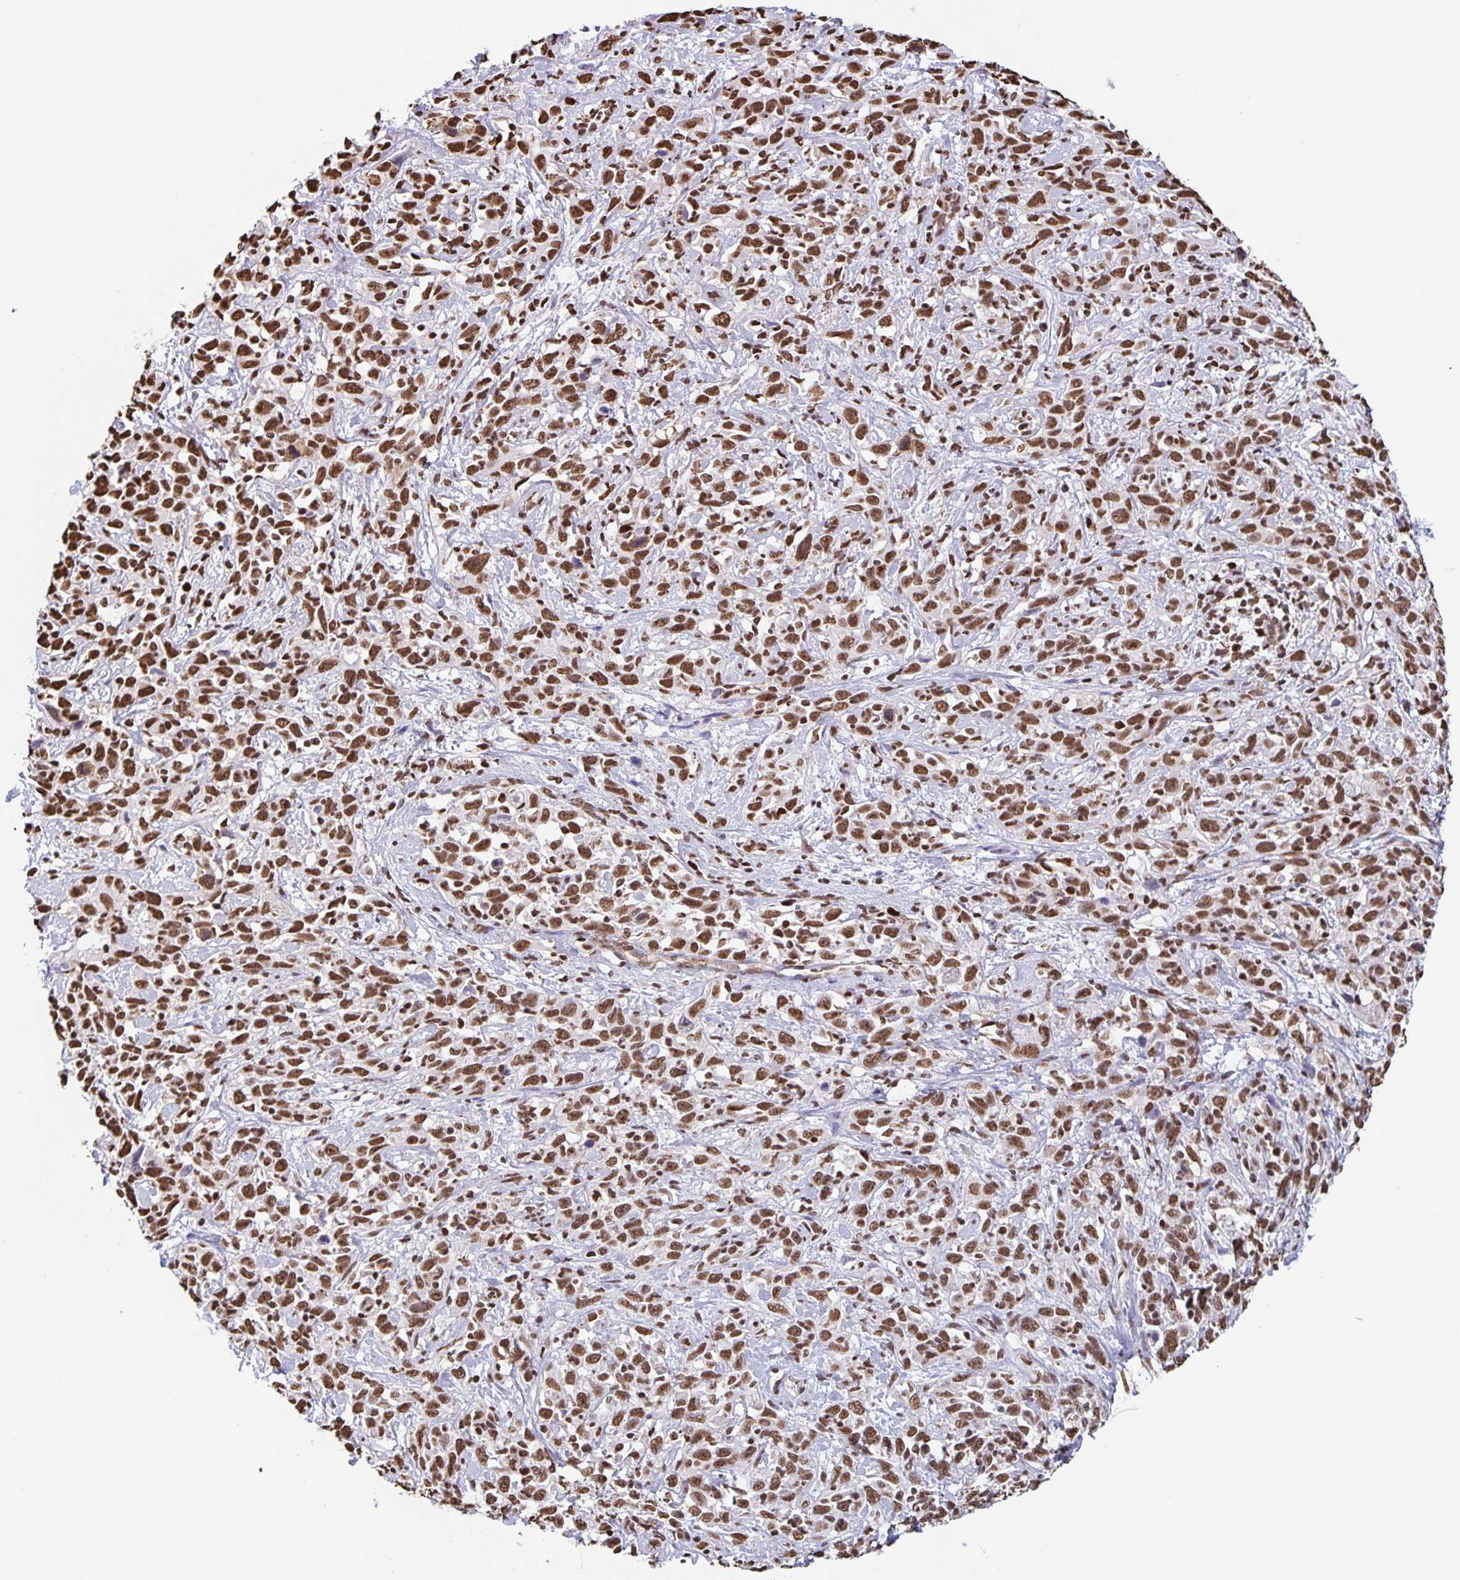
{"staining": {"intensity": "moderate", "quantity": ">75%", "location": "nuclear"}, "tissue": "cervical cancer", "cell_type": "Tumor cells", "image_type": "cancer", "snomed": [{"axis": "morphology", "description": "Adenocarcinoma, NOS"}, {"axis": "topography", "description": "Cervix"}], "caption": "Protein expression analysis of cervical adenocarcinoma displays moderate nuclear staining in about >75% of tumor cells. (DAB (3,3'-diaminobenzidine) IHC with brightfield microscopy, high magnification).", "gene": "DUT", "patient": {"sex": "female", "age": 40}}